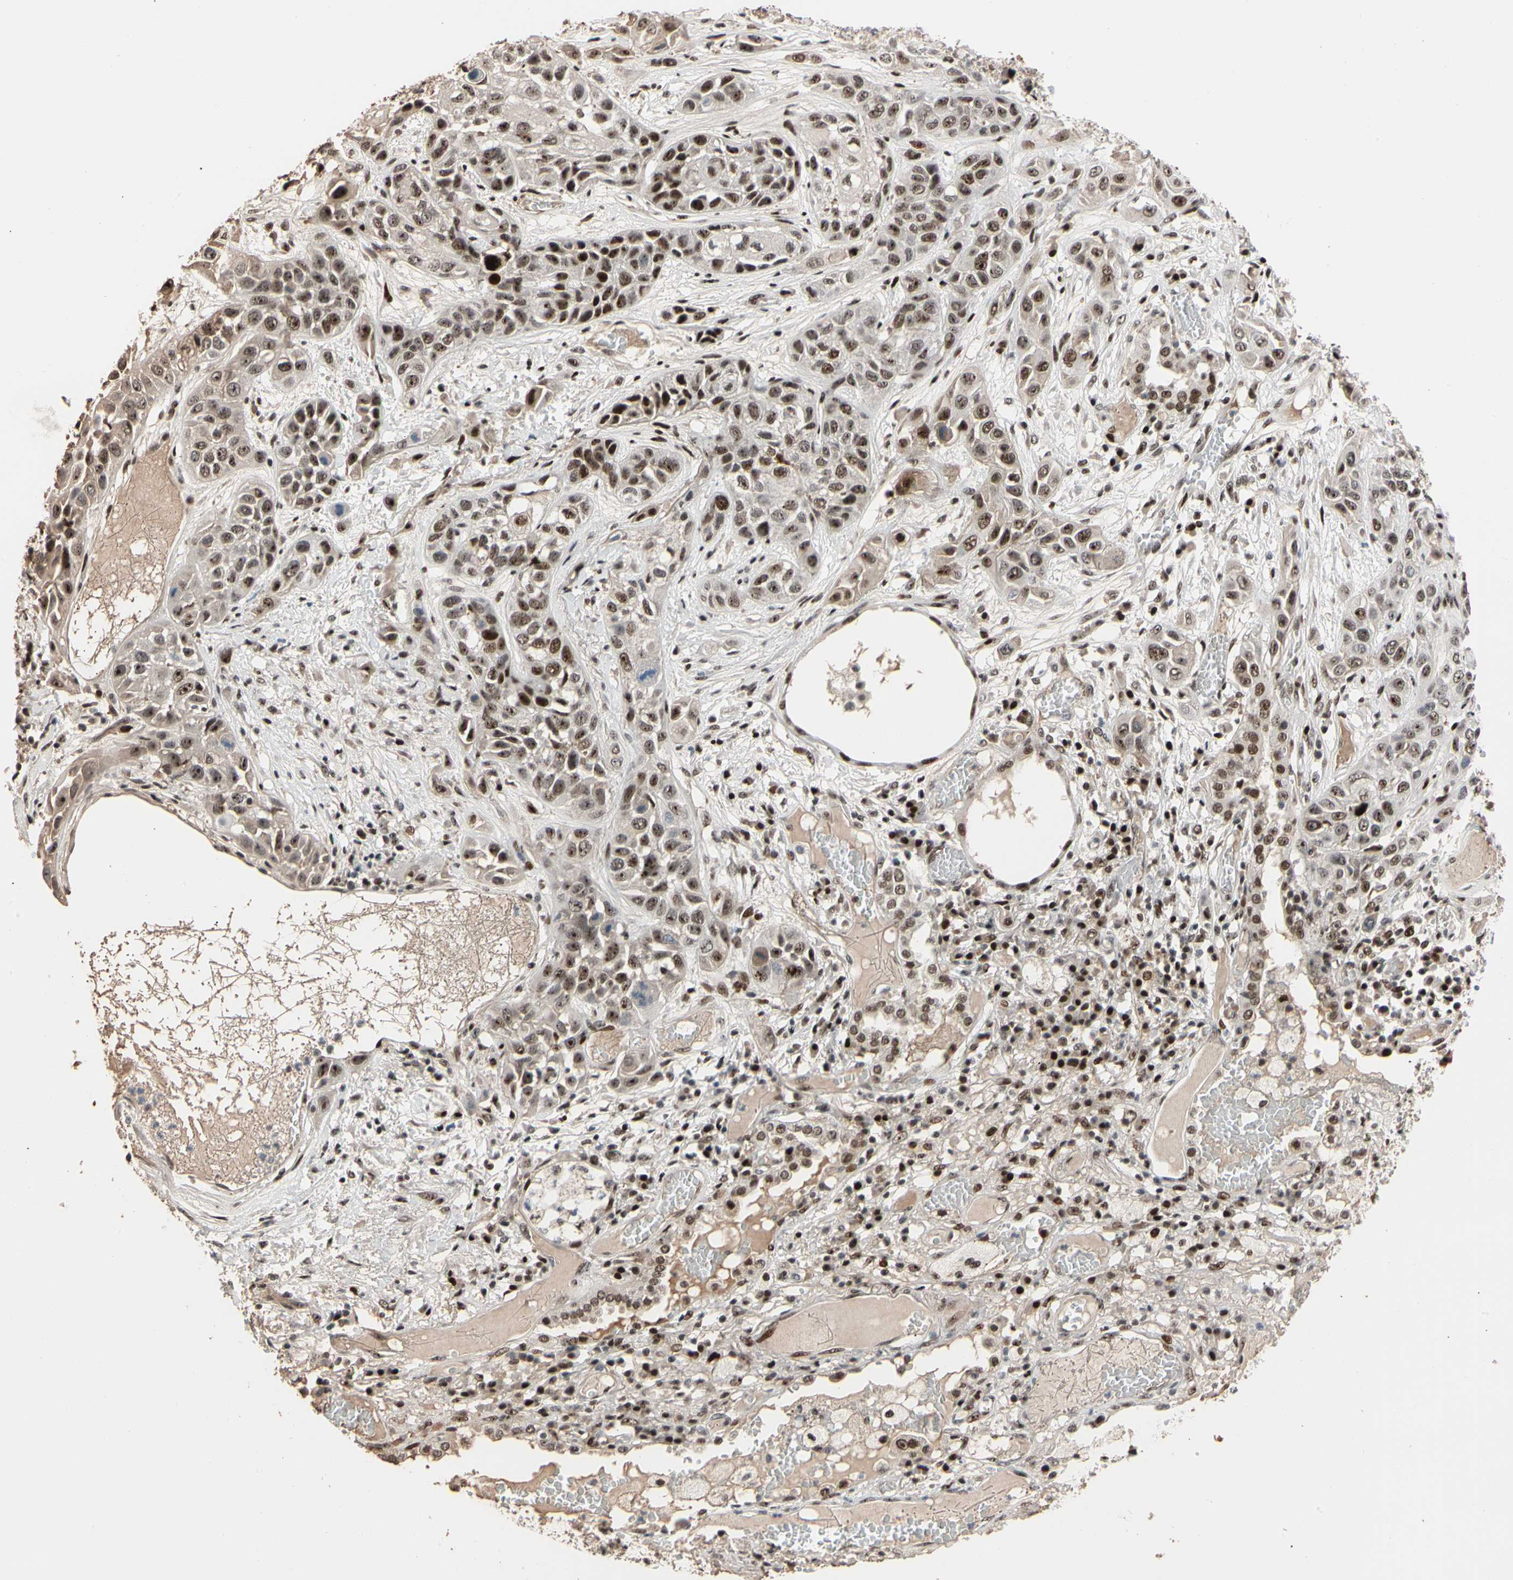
{"staining": {"intensity": "moderate", "quantity": ">75%", "location": "nuclear"}, "tissue": "lung cancer", "cell_type": "Tumor cells", "image_type": "cancer", "snomed": [{"axis": "morphology", "description": "Squamous cell carcinoma, NOS"}, {"axis": "topography", "description": "Lung"}], "caption": "Tumor cells display moderate nuclear staining in approximately >75% of cells in lung cancer (squamous cell carcinoma).", "gene": "FOXO3", "patient": {"sex": "male", "age": 71}}